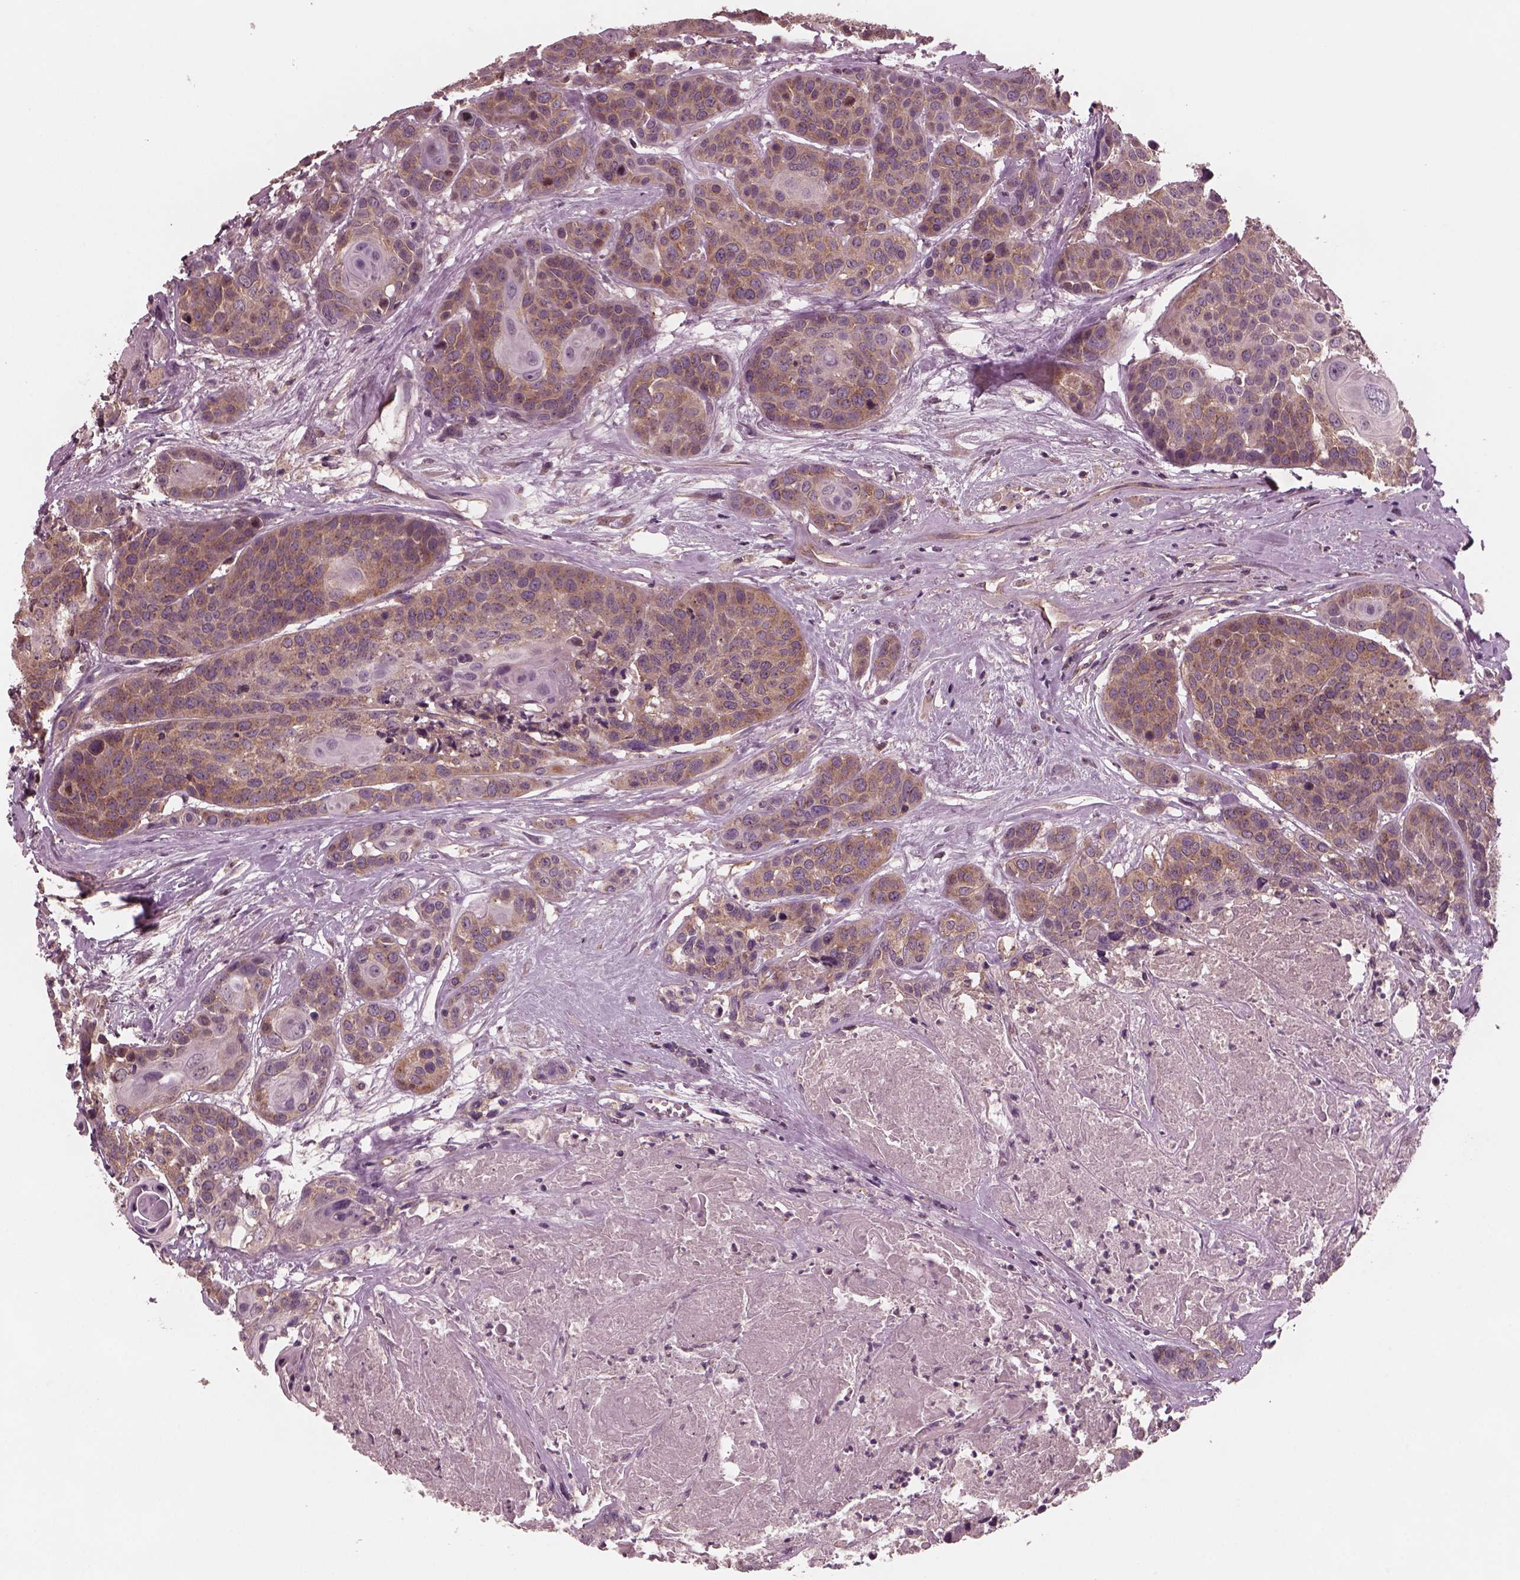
{"staining": {"intensity": "moderate", "quantity": ">75%", "location": "cytoplasmic/membranous"}, "tissue": "head and neck cancer", "cell_type": "Tumor cells", "image_type": "cancer", "snomed": [{"axis": "morphology", "description": "Squamous cell carcinoma, NOS"}, {"axis": "topography", "description": "Oral tissue"}, {"axis": "topography", "description": "Head-Neck"}], "caption": "Immunohistochemistry (IHC) staining of head and neck cancer (squamous cell carcinoma), which displays medium levels of moderate cytoplasmic/membranous staining in about >75% of tumor cells indicating moderate cytoplasmic/membranous protein staining. The staining was performed using DAB (brown) for protein detection and nuclei were counterstained in hematoxylin (blue).", "gene": "TUBG1", "patient": {"sex": "male", "age": 56}}